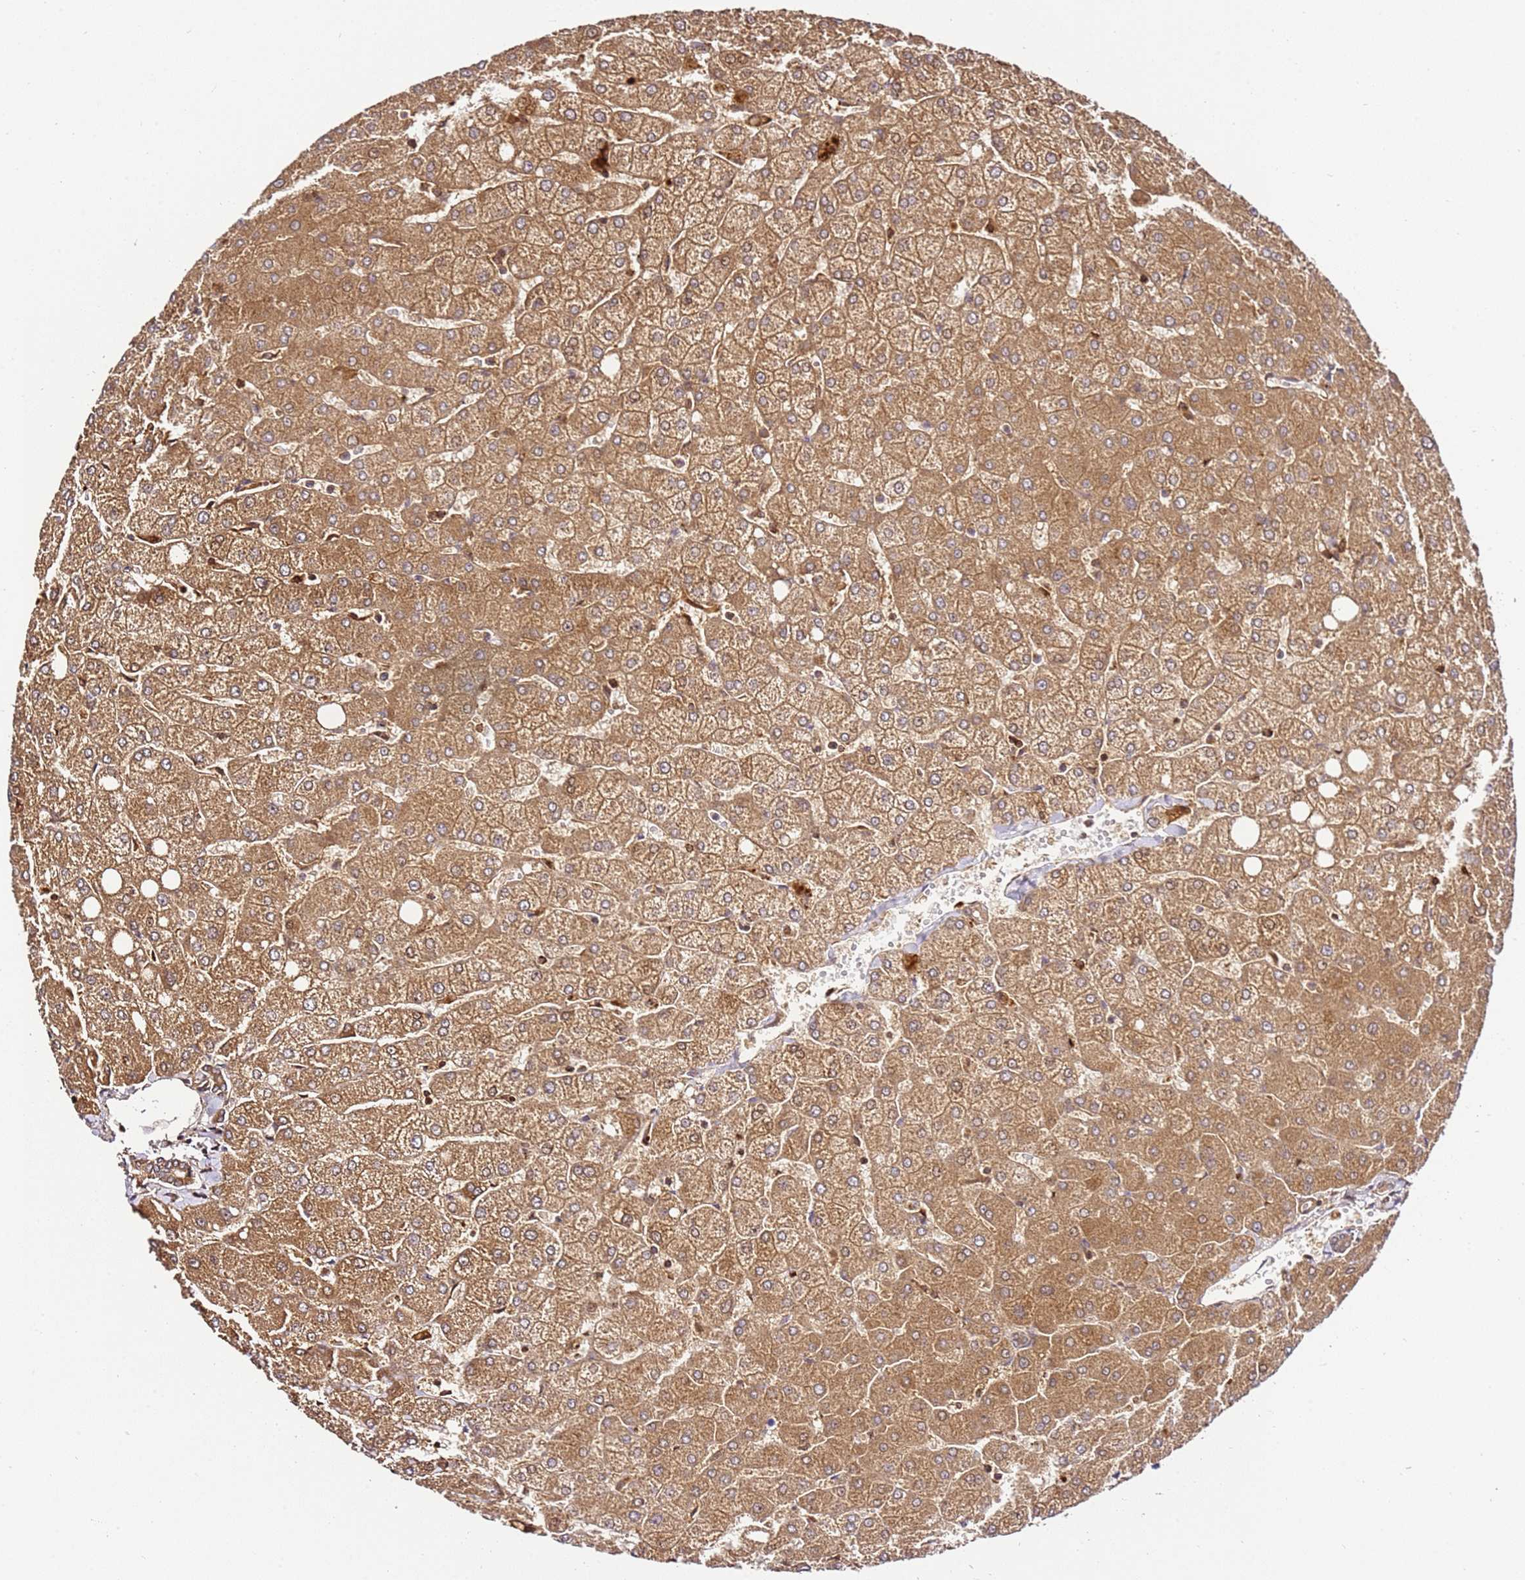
{"staining": {"intensity": "moderate", "quantity": ">75%", "location": "cytoplasmic/membranous"}, "tissue": "liver", "cell_type": "Cholangiocytes", "image_type": "normal", "snomed": [{"axis": "morphology", "description": "Normal tissue, NOS"}, {"axis": "topography", "description": "Liver"}], "caption": "Protein staining of benign liver displays moderate cytoplasmic/membranous positivity in approximately >75% of cholangiocytes. Using DAB (3,3'-diaminobenzidine) (brown) and hematoxylin (blue) stains, captured at high magnification using brightfield microscopy.", "gene": "KATNAL2", "patient": {"sex": "female", "age": 54}}